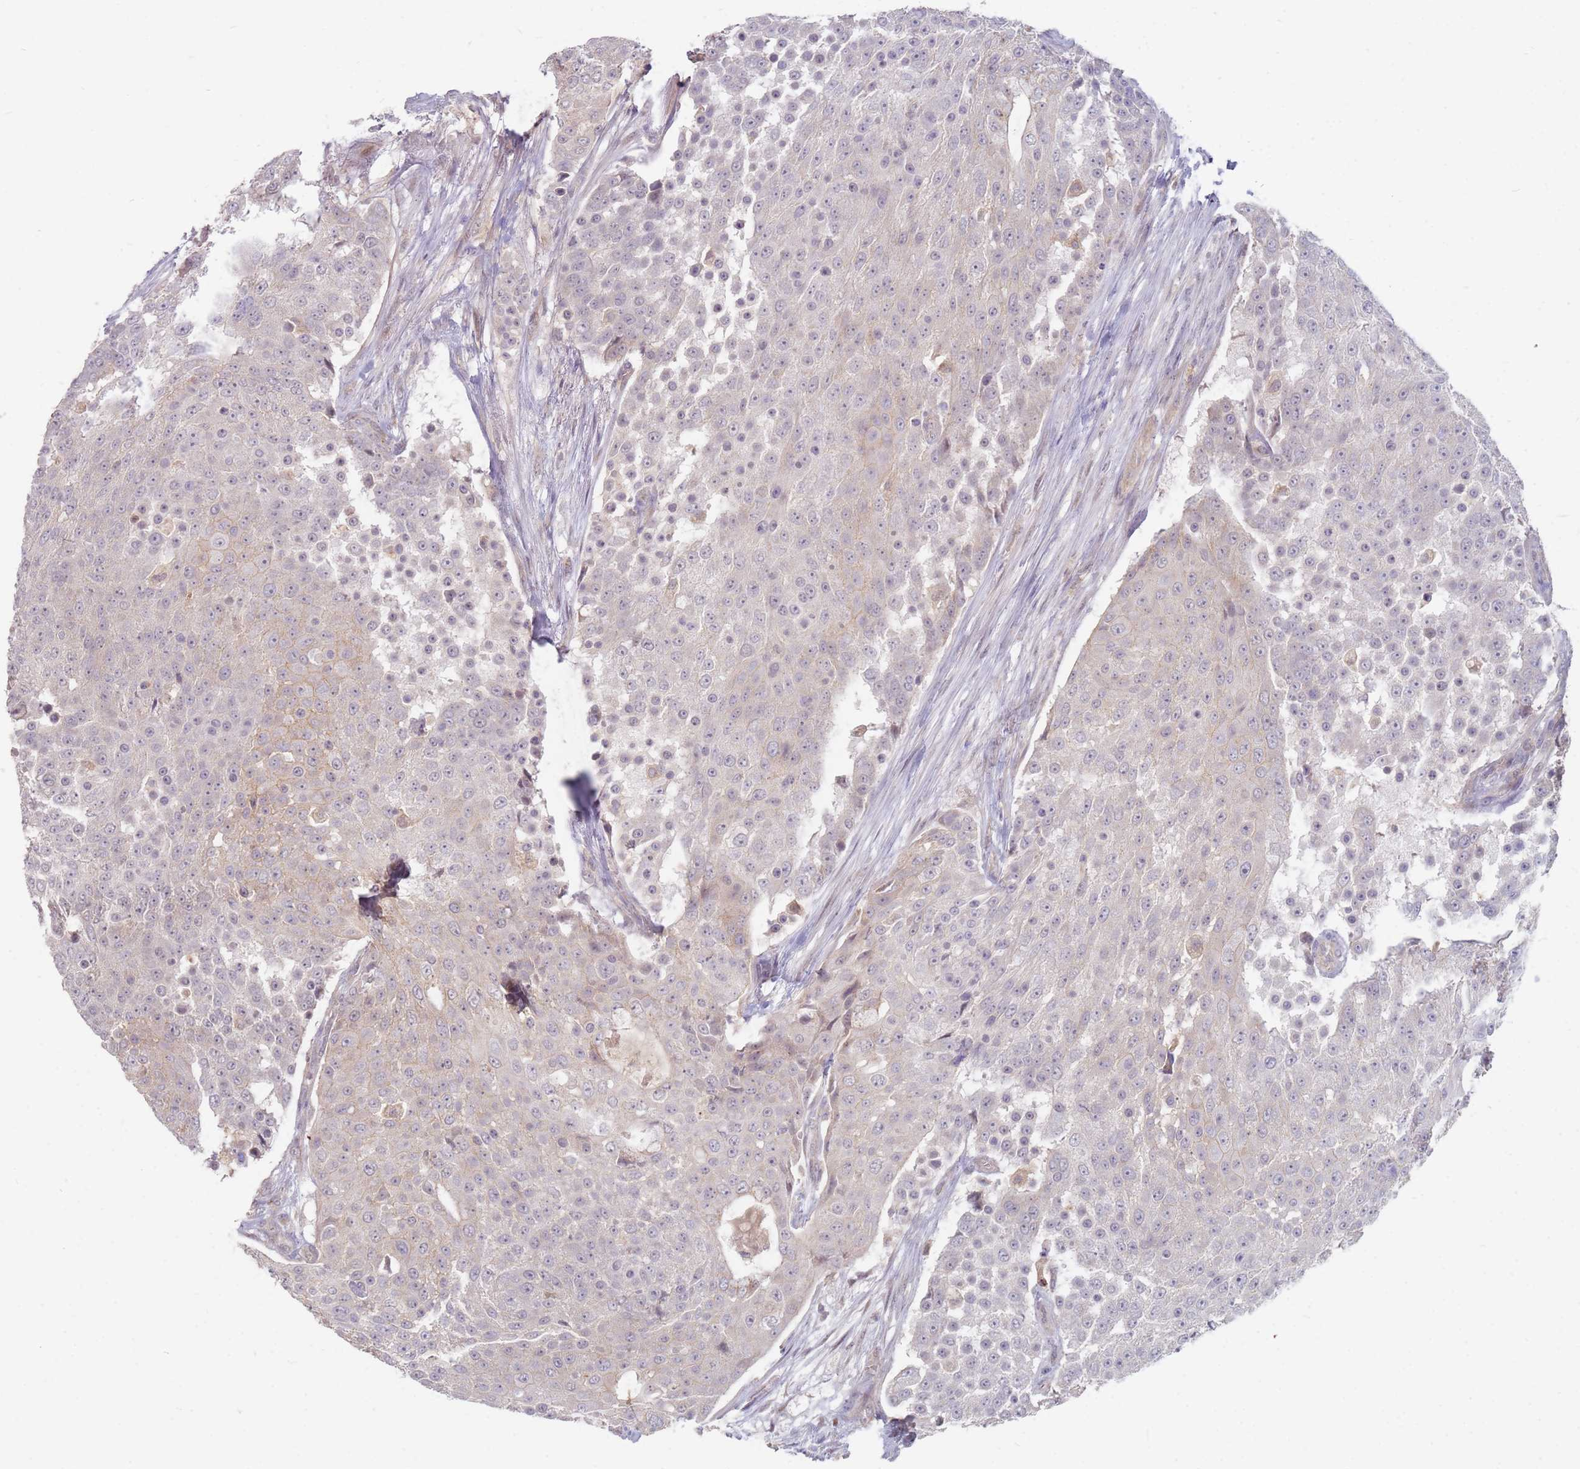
{"staining": {"intensity": "negative", "quantity": "none", "location": "none"}, "tissue": "urothelial cancer", "cell_type": "Tumor cells", "image_type": "cancer", "snomed": [{"axis": "morphology", "description": "Urothelial carcinoma, High grade"}, {"axis": "topography", "description": "Urinary bladder"}], "caption": "Human high-grade urothelial carcinoma stained for a protein using immunohistochemistry (IHC) reveals no expression in tumor cells.", "gene": "MPEG1", "patient": {"sex": "female", "age": 63}}